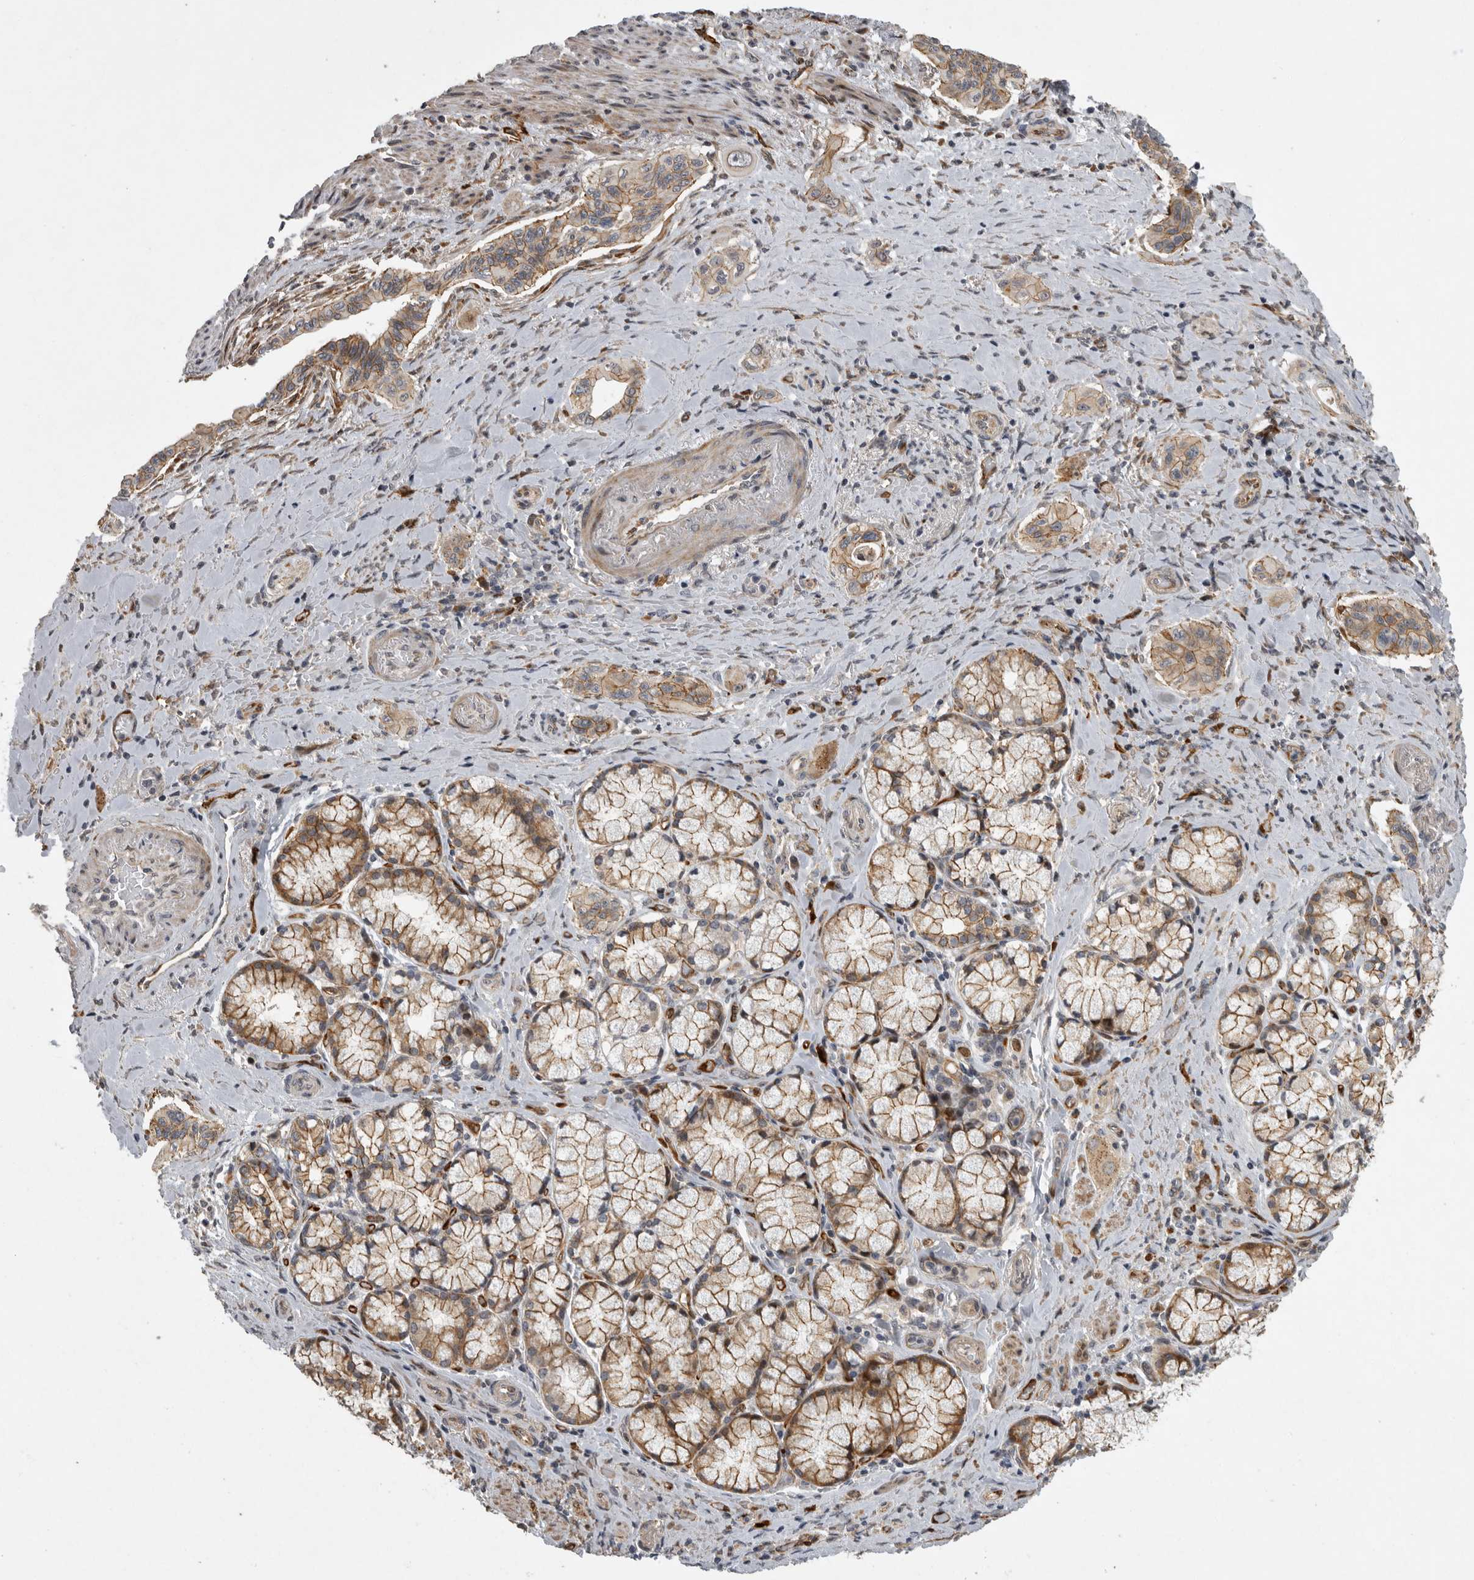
{"staining": {"intensity": "moderate", "quantity": ">75%", "location": "cytoplasmic/membranous"}, "tissue": "pancreatic cancer", "cell_type": "Tumor cells", "image_type": "cancer", "snomed": [{"axis": "morphology", "description": "Adenocarcinoma, NOS"}, {"axis": "topography", "description": "Pancreas"}], "caption": "Pancreatic adenocarcinoma stained for a protein (brown) exhibits moderate cytoplasmic/membranous positive expression in about >75% of tumor cells.", "gene": "MPDZ", "patient": {"sex": "male", "age": 77}}